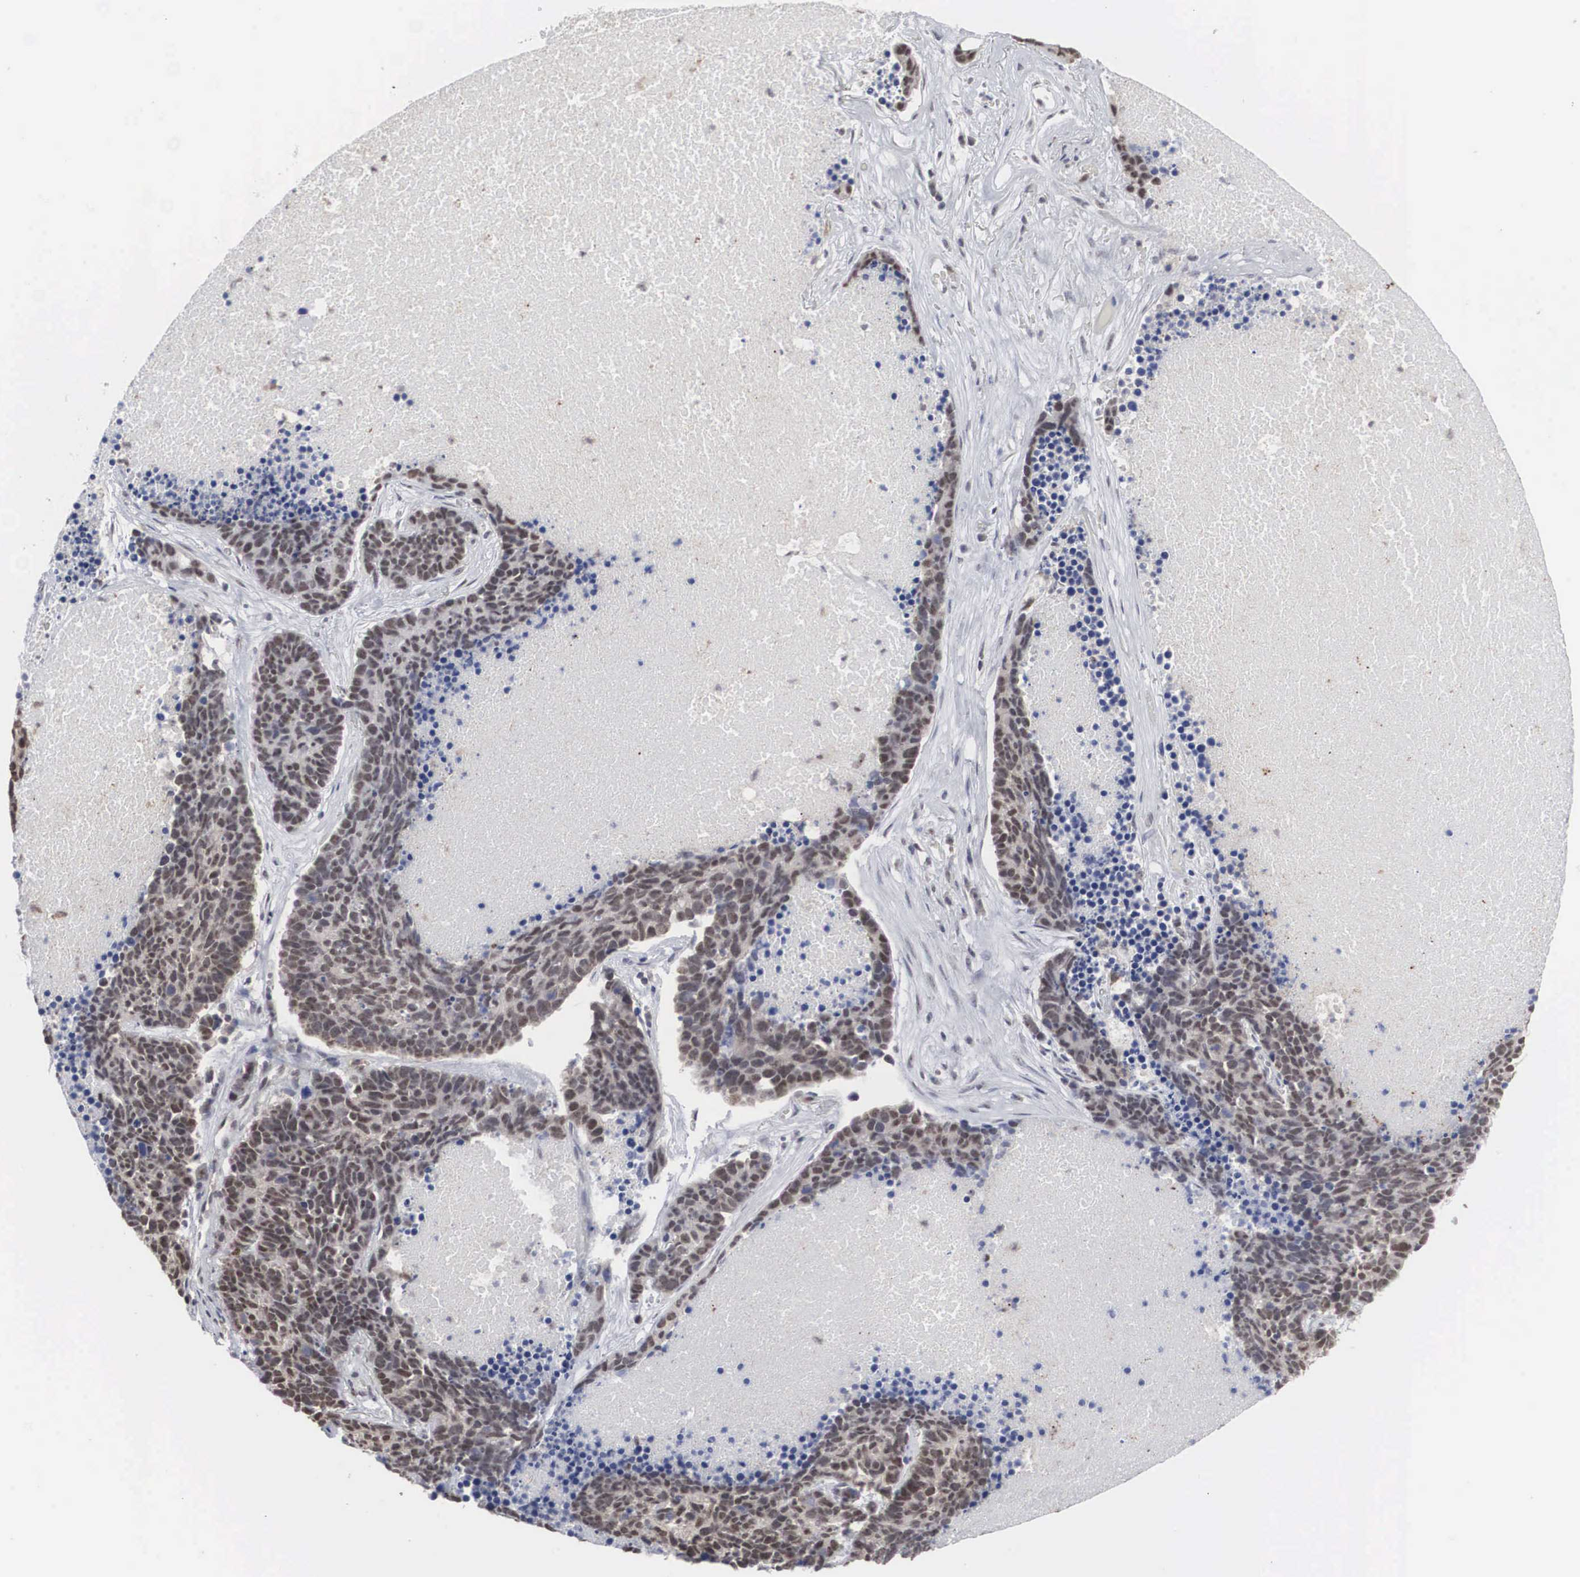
{"staining": {"intensity": "weak", "quantity": "25%-75%", "location": "nuclear"}, "tissue": "lung cancer", "cell_type": "Tumor cells", "image_type": "cancer", "snomed": [{"axis": "morphology", "description": "Neoplasm, malignant, NOS"}, {"axis": "topography", "description": "Lung"}], "caption": "Immunohistochemical staining of human lung neoplasm (malignant) reveals low levels of weak nuclear protein staining in about 25%-75% of tumor cells. Nuclei are stained in blue.", "gene": "AUTS2", "patient": {"sex": "female", "age": 75}}